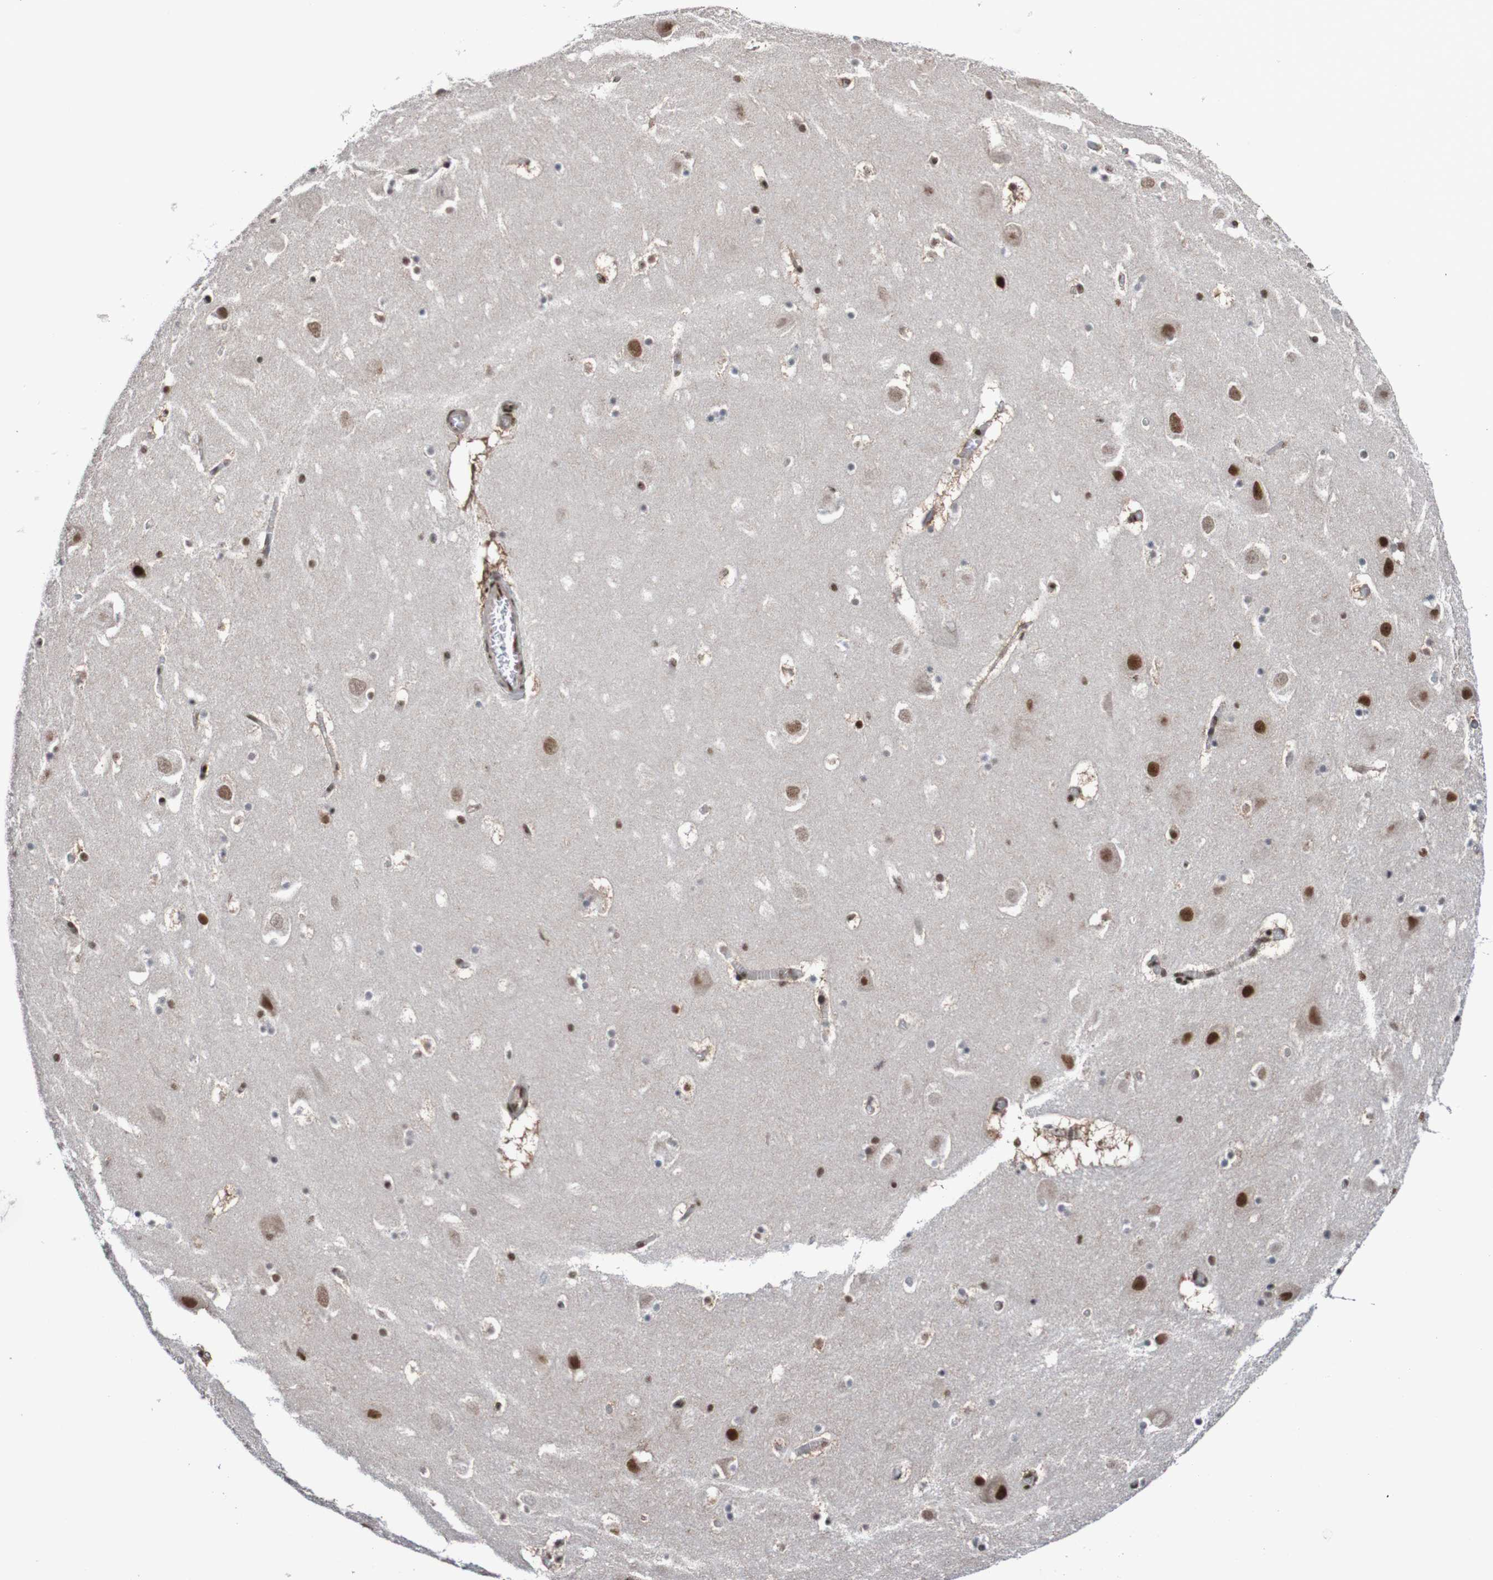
{"staining": {"intensity": "moderate", "quantity": ">75%", "location": "nuclear"}, "tissue": "hippocampus", "cell_type": "Glial cells", "image_type": "normal", "snomed": [{"axis": "morphology", "description": "Normal tissue, NOS"}, {"axis": "topography", "description": "Hippocampus"}], "caption": "Glial cells show moderate nuclear staining in about >75% of cells in unremarkable hippocampus.", "gene": "CDC5L", "patient": {"sex": "male", "age": 45}}